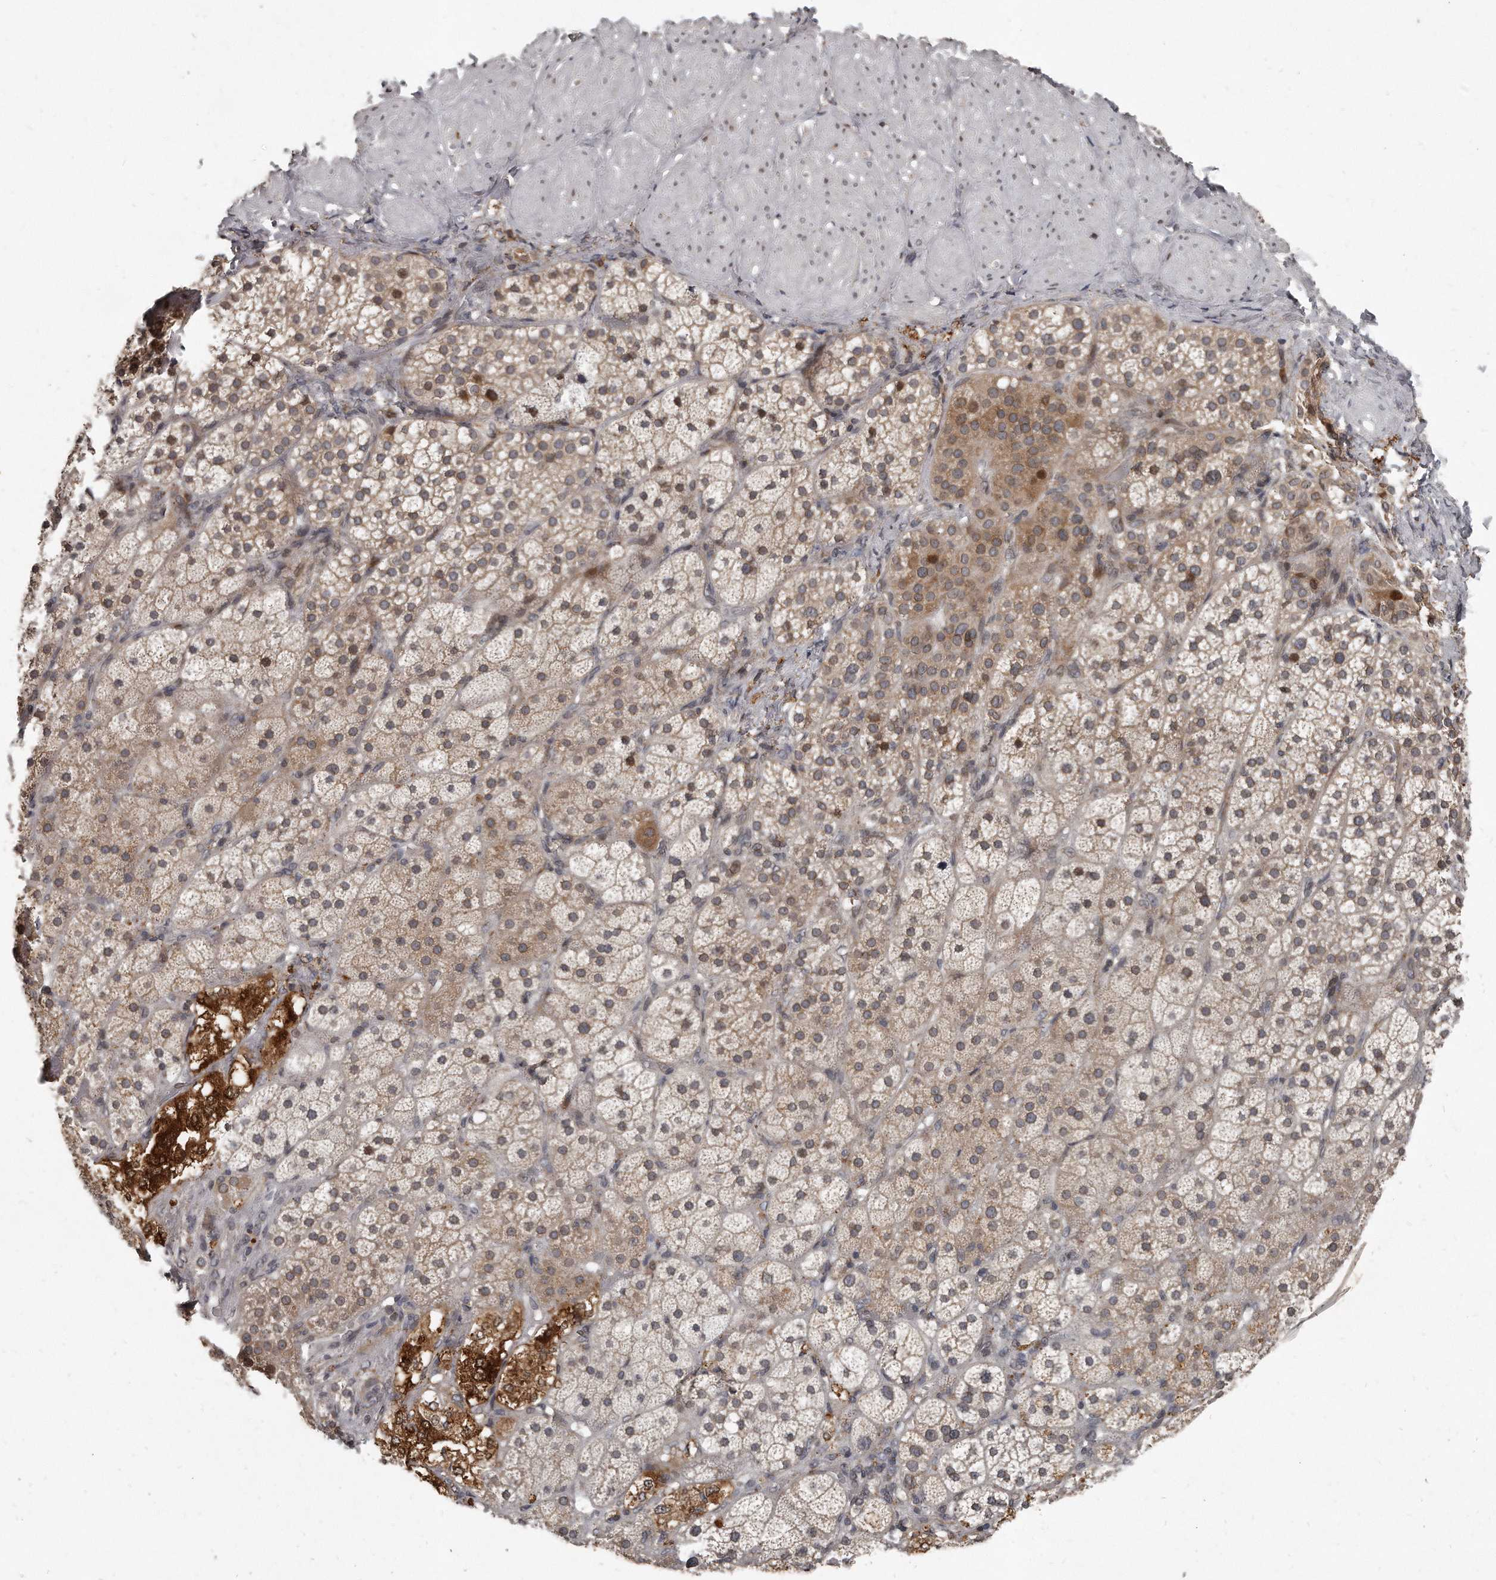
{"staining": {"intensity": "moderate", "quantity": "25%-75%", "location": "cytoplasmic/membranous,nuclear"}, "tissue": "adrenal gland", "cell_type": "Glandular cells", "image_type": "normal", "snomed": [{"axis": "morphology", "description": "Normal tissue, NOS"}, {"axis": "topography", "description": "Adrenal gland"}], "caption": "Unremarkable adrenal gland was stained to show a protein in brown. There is medium levels of moderate cytoplasmic/membranous,nuclear positivity in approximately 25%-75% of glandular cells.", "gene": "GCH1", "patient": {"sex": "male", "age": 57}}